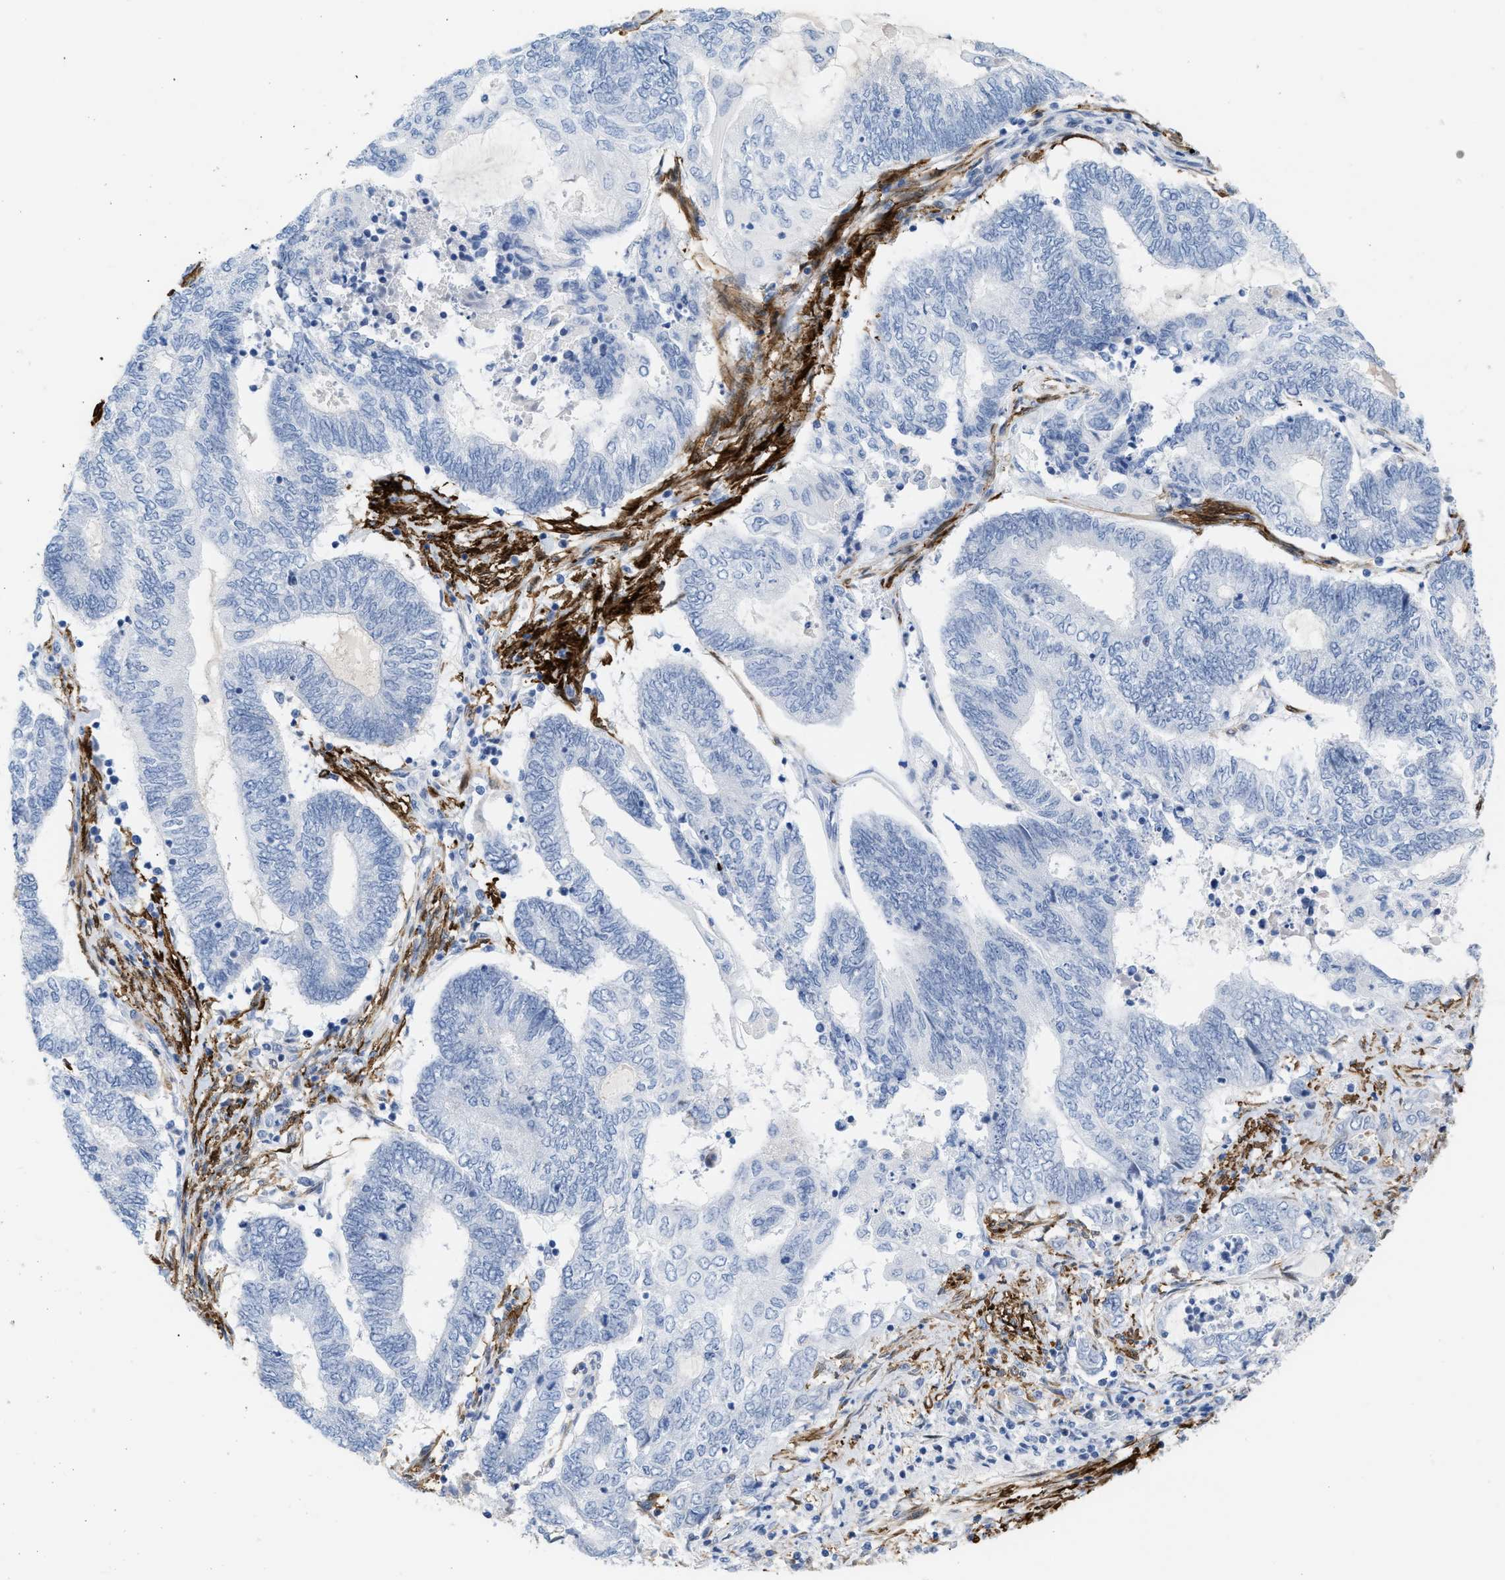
{"staining": {"intensity": "negative", "quantity": "none", "location": "none"}, "tissue": "endometrial cancer", "cell_type": "Tumor cells", "image_type": "cancer", "snomed": [{"axis": "morphology", "description": "Adenocarcinoma, NOS"}, {"axis": "topography", "description": "Uterus"}, {"axis": "topography", "description": "Endometrium"}], "caption": "Tumor cells are negative for protein expression in human endometrial adenocarcinoma.", "gene": "TAGLN", "patient": {"sex": "female", "age": 70}}